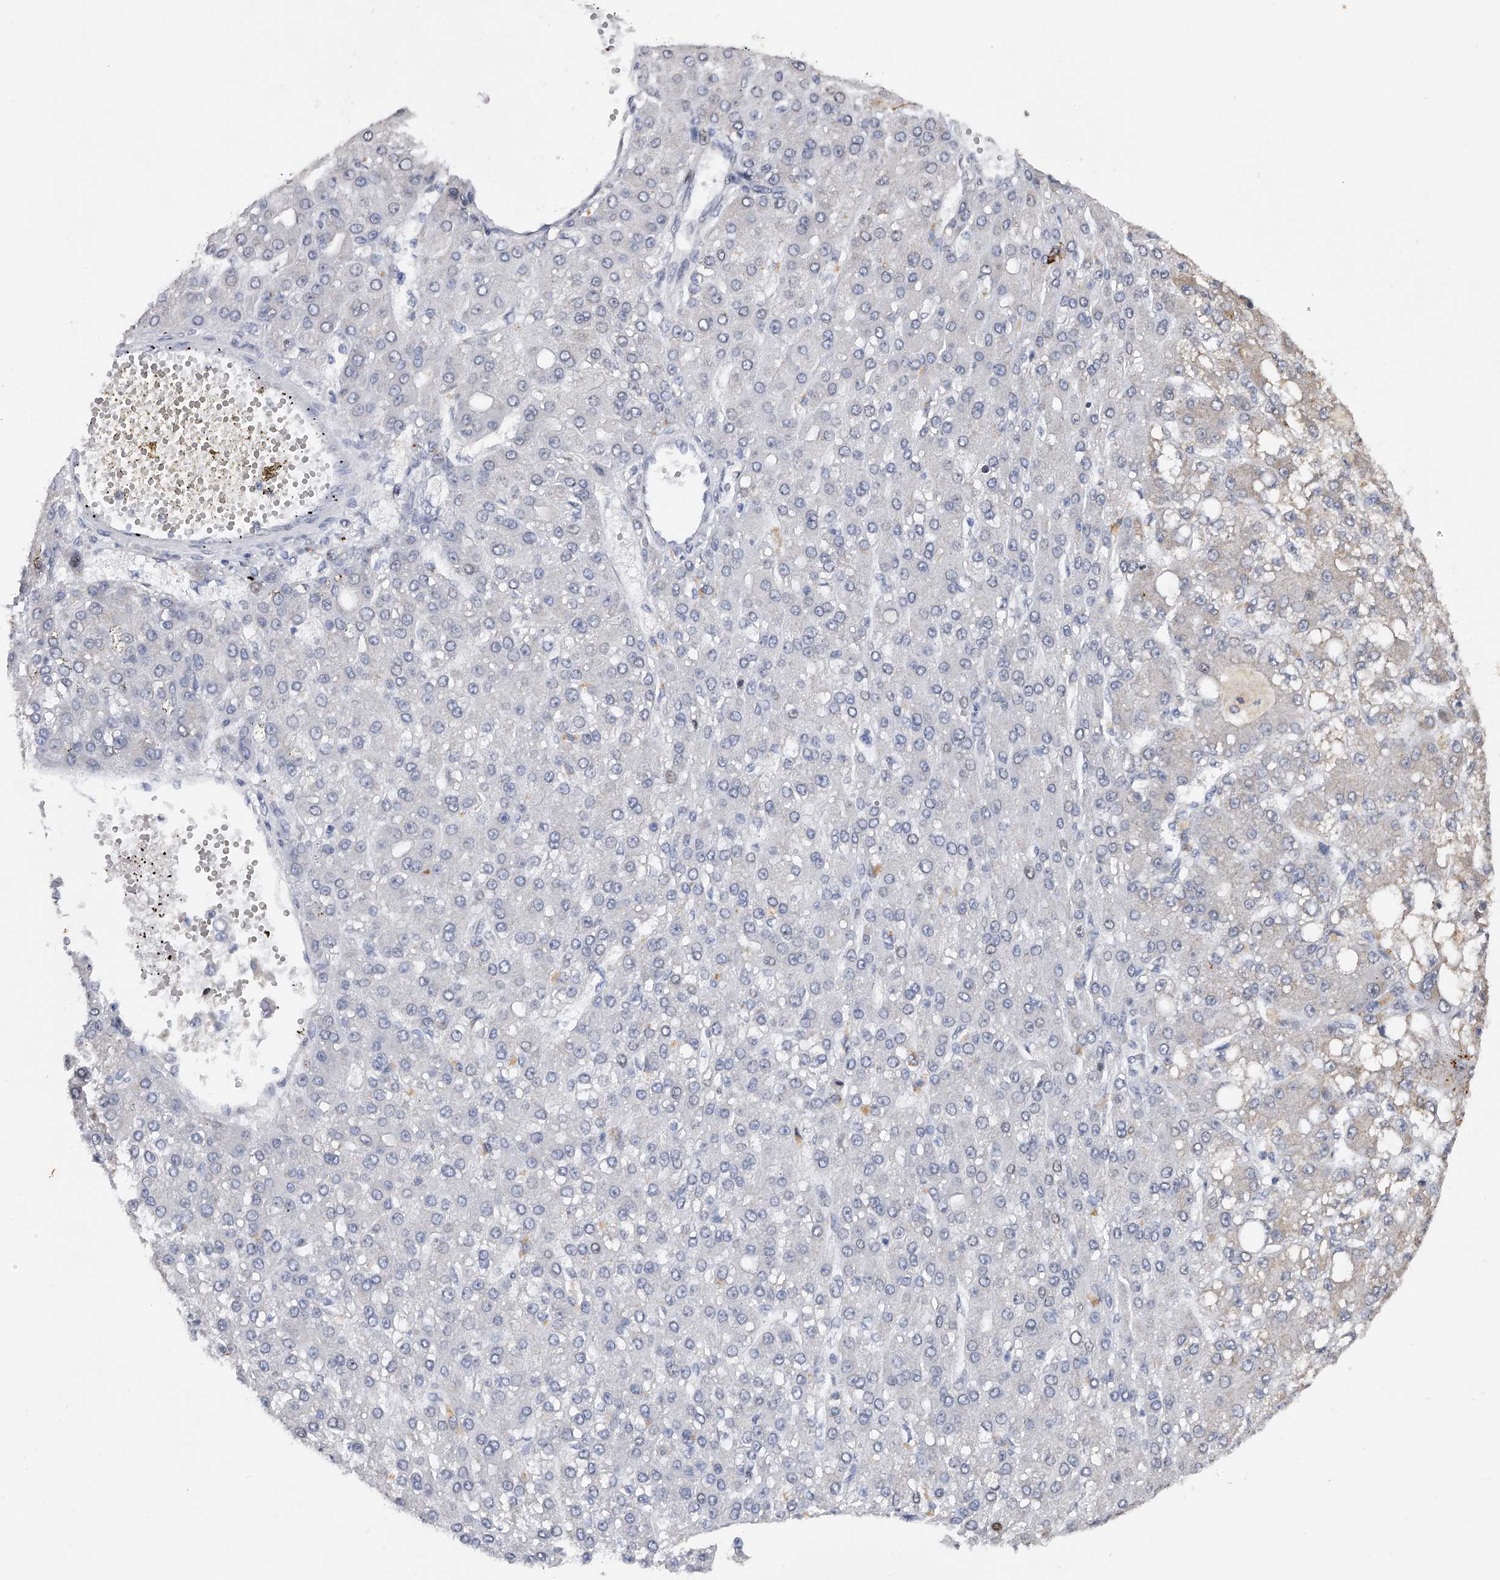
{"staining": {"intensity": "negative", "quantity": "none", "location": "none"}, "tissue": "liver cancer", "cell_type": "Tumor cells", "image_type": "cancer", "snomed": [{"axis": "morphology", "description": "Carcinoma, Hepatocellular, NOS"}, {"axis": "topography", "description": "Liver"}], "caption": "This is a micrograph of immunohistochemistry staining of liver hepatocellular carcinoma, which shows no expression in tumor cells.", "gene": "RWDD2A", "patient": {"sex": "male", "age": 67}}